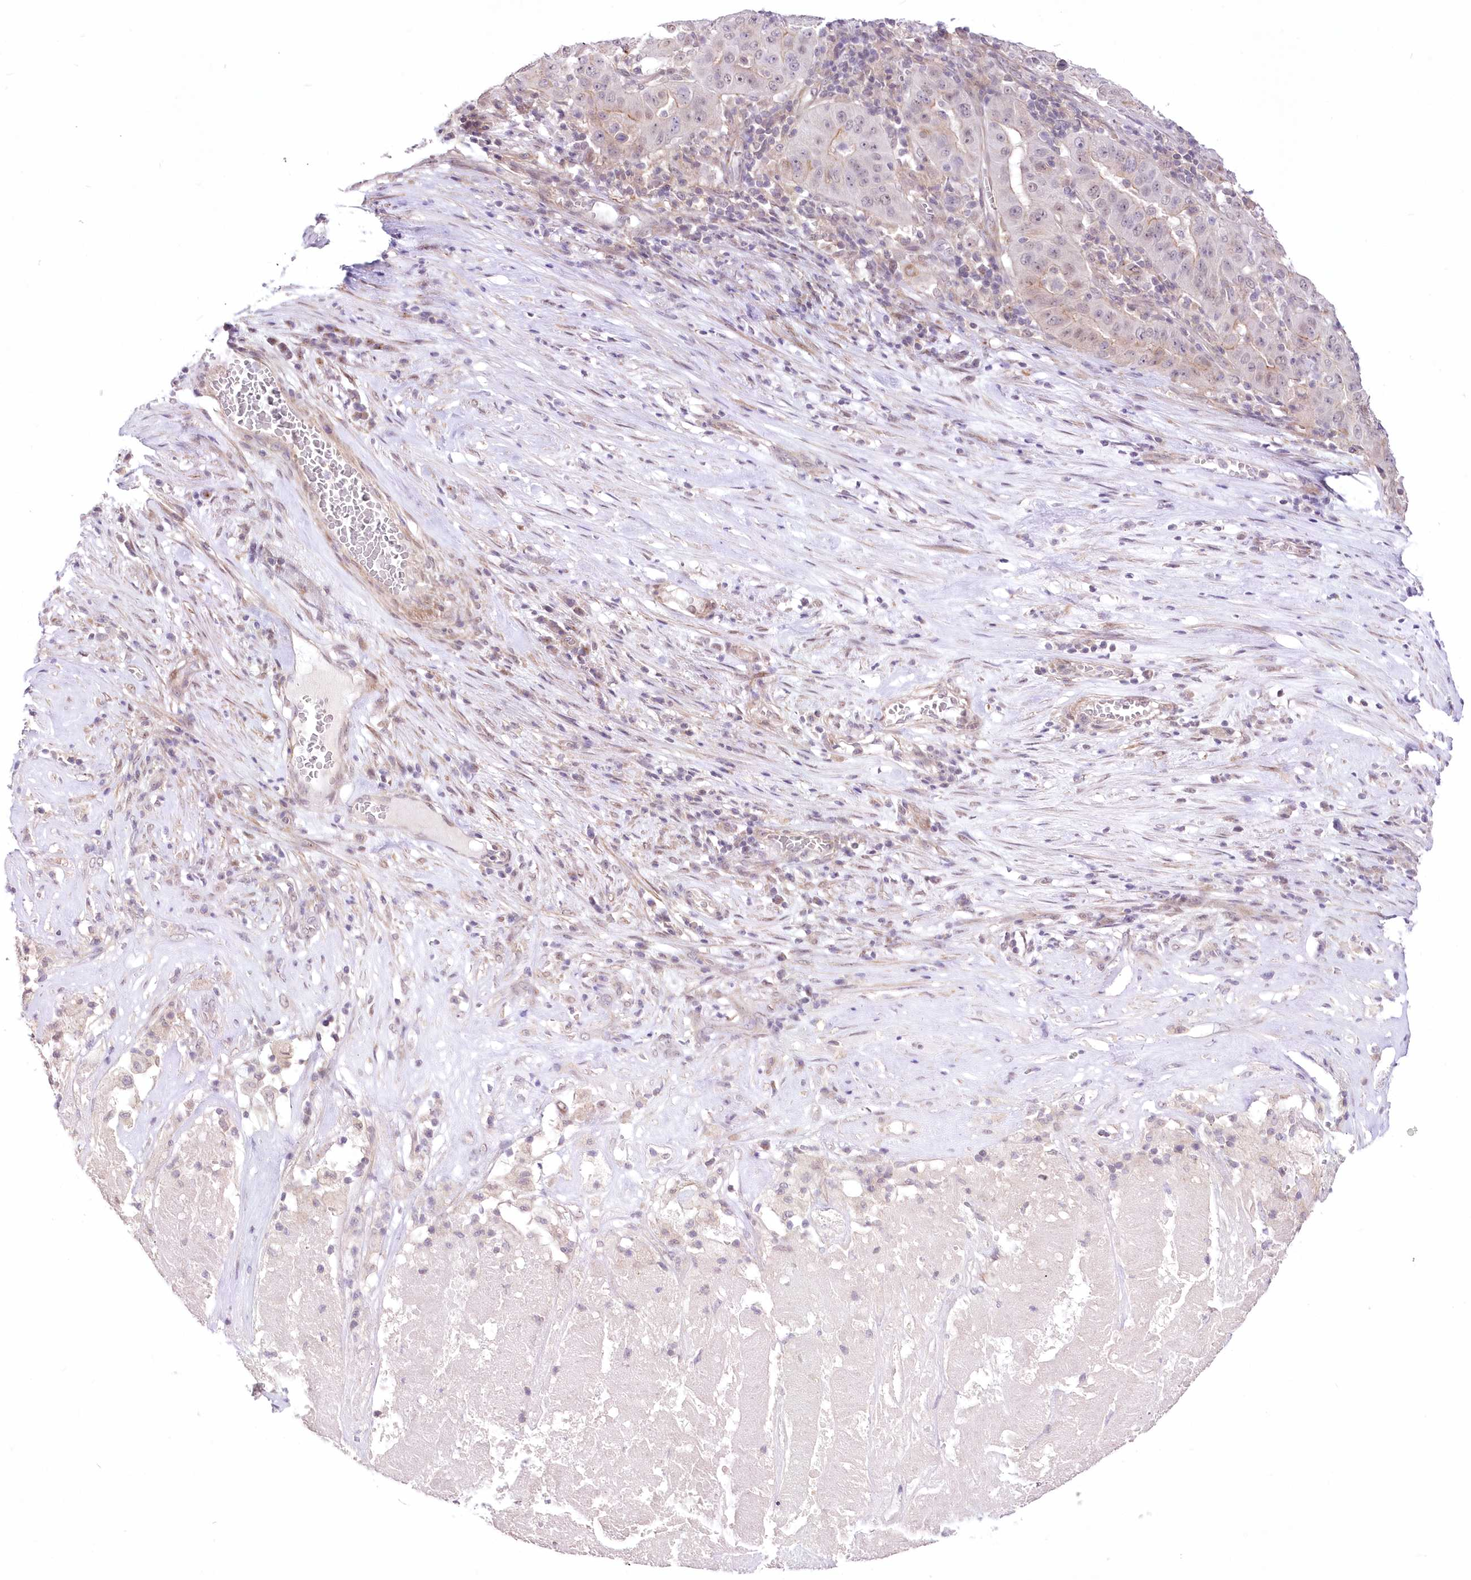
{"staining": {"intensity": "weak", "quantity": "<25%", "location": "cytoplasmic/membranous"}, "tissue": "pancreatic cancer", "cell_type": "Tumor cells", "image_type": "cancer", "snomed": [{"axis": "morphology", "description": "Adenocarcinoma, NOS"}, {"axis": "topography", "description": "Pancreas"}], "caption": "Immunohistochemical staining of pancreatic adenocarcinoma displays no significant expression in tumor cells.", "gene": "FAM241B", "patient": {"sex": "male", "age": 63}}